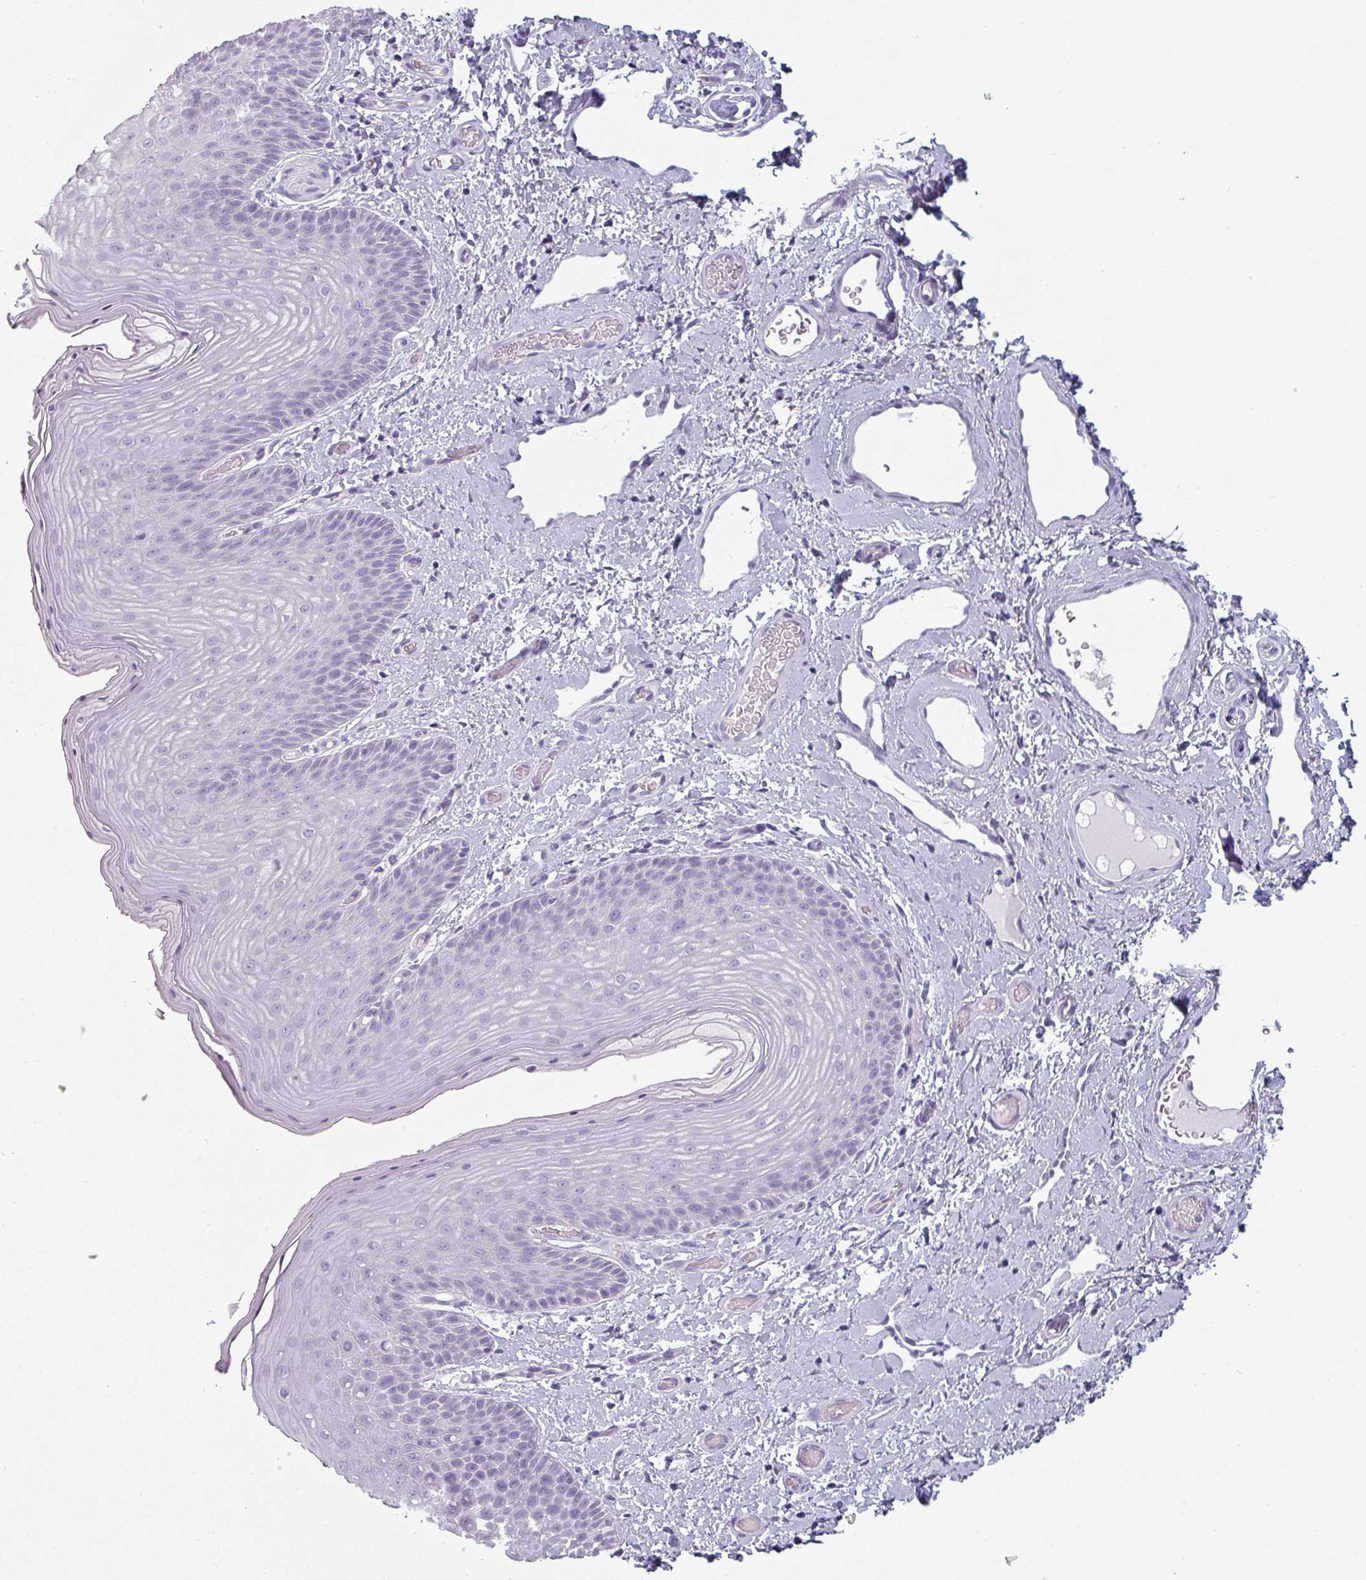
{"staining": {"intensity": "negative", "quantity": "none", "location": "none"}, "tissue": "skin", "cell_type": "Epidermal cells", "image_type": "normal", "snomed": [{"axis": "morphology", "description": "Normal tissue, NOS"}, {"axis": "topography", "description": "Anal"}], "caption": "There is no significant staining in epidermal cells of skin. Nuclei are stained in blue.", "gene": "SFTPA1", "patient": {"sex": "female", "age": 40}}